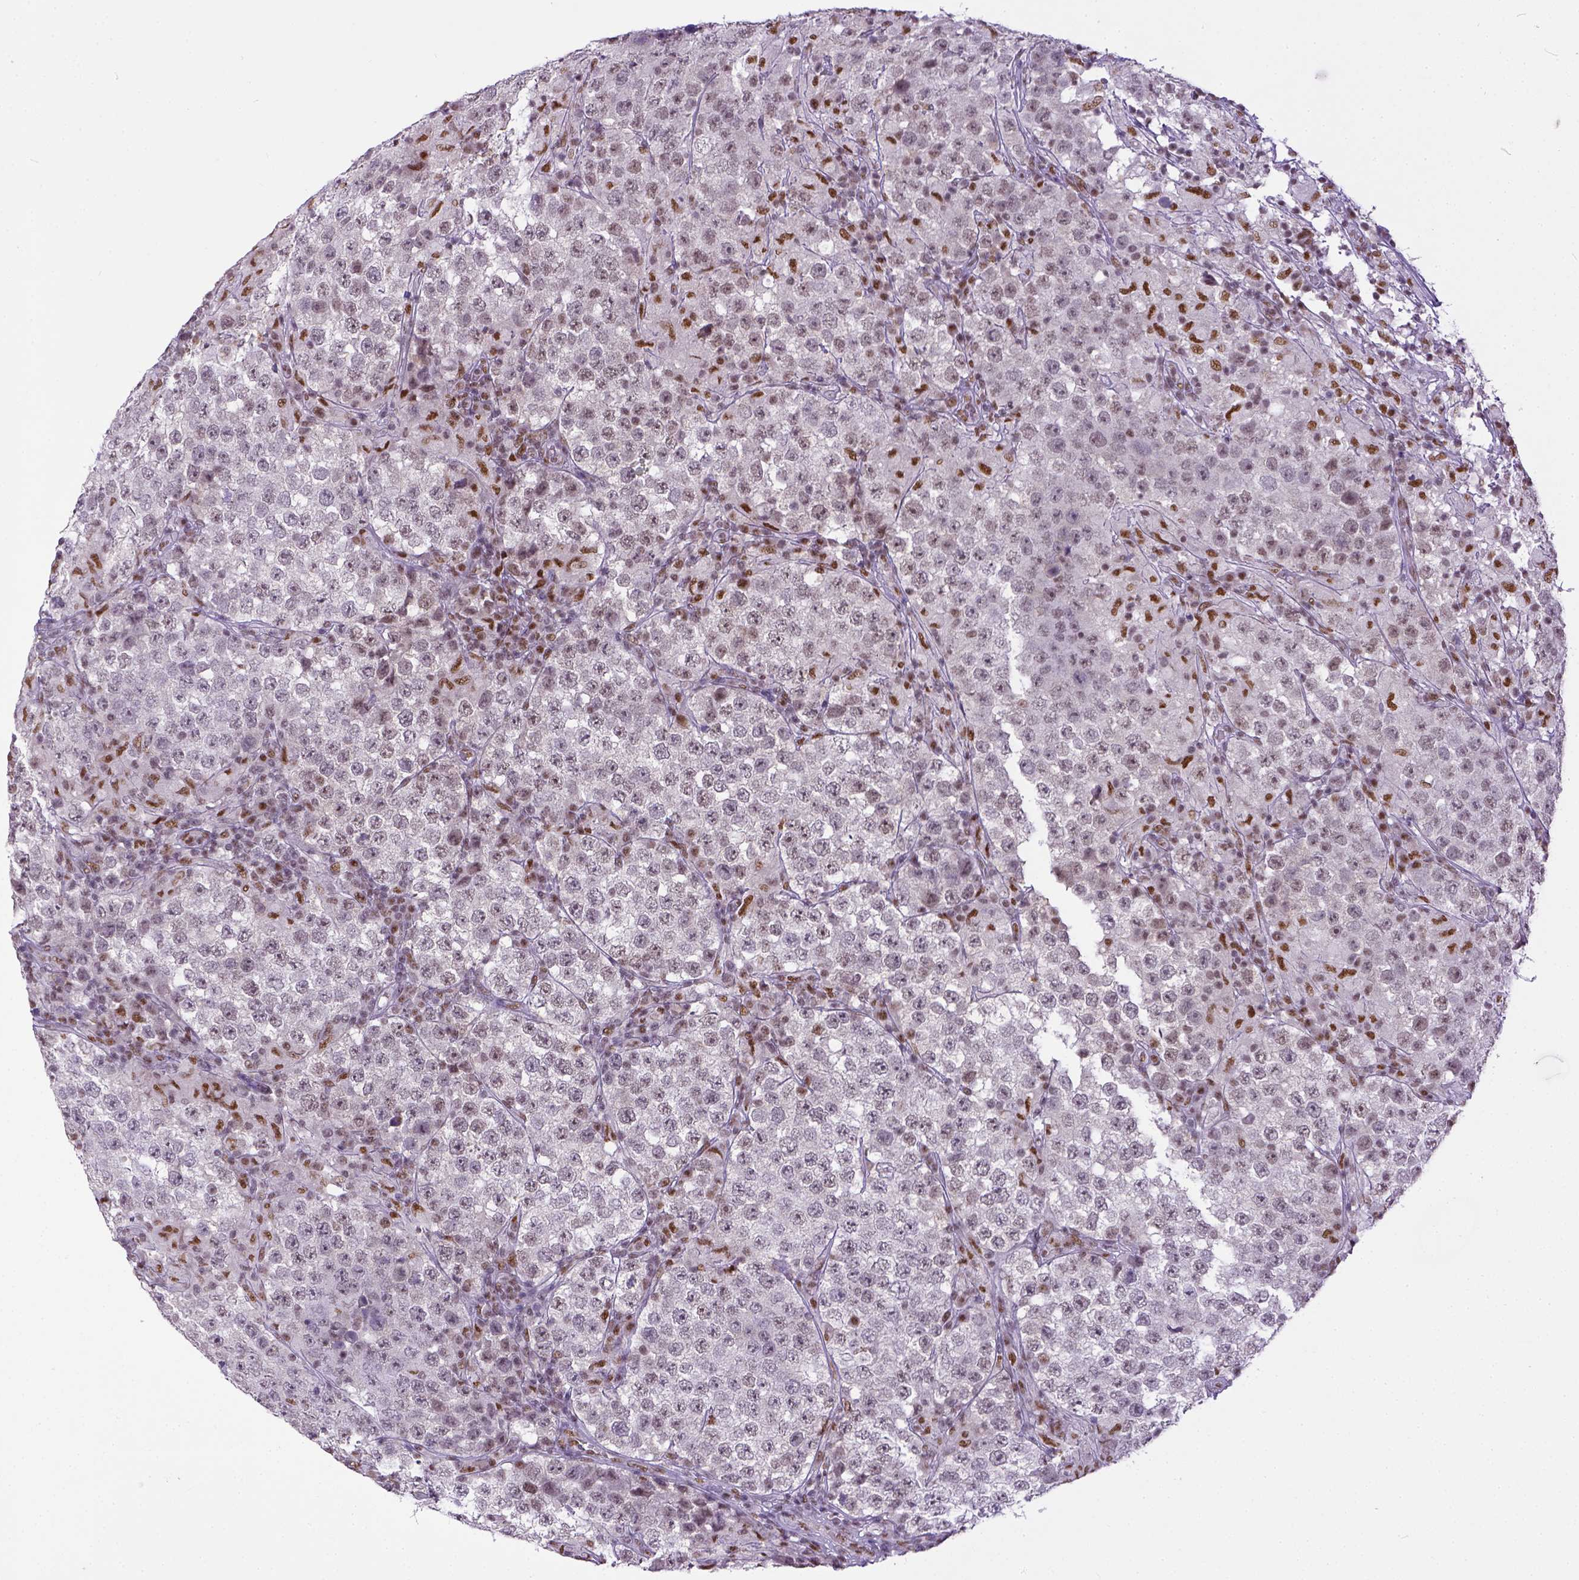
{"staining": {"intensity": "negative", "quantity": "none", "location": "none"}, "tissue": "testis cancer", "cell_type": "Tumor cells", "image_type": "cancer", "snomed": [{"axis": "morphology", "description": "Seminoma, NOS"}, {"axis": "morphology", "description": "Carcinoma, Embryonal, NOS"}, {"axis": "topography", "description": "Testis"}], "caption": "Micrograph shows no protein positivity in tumor cells of testis seminoma tissue. (Stains: DAB immunohistochemistry with hematoxylin counter stain, Microscopy: brightfield microscopy at high magnification).", "gene": "ERCC1", "patient": {"sex": "male", "age": 41}}